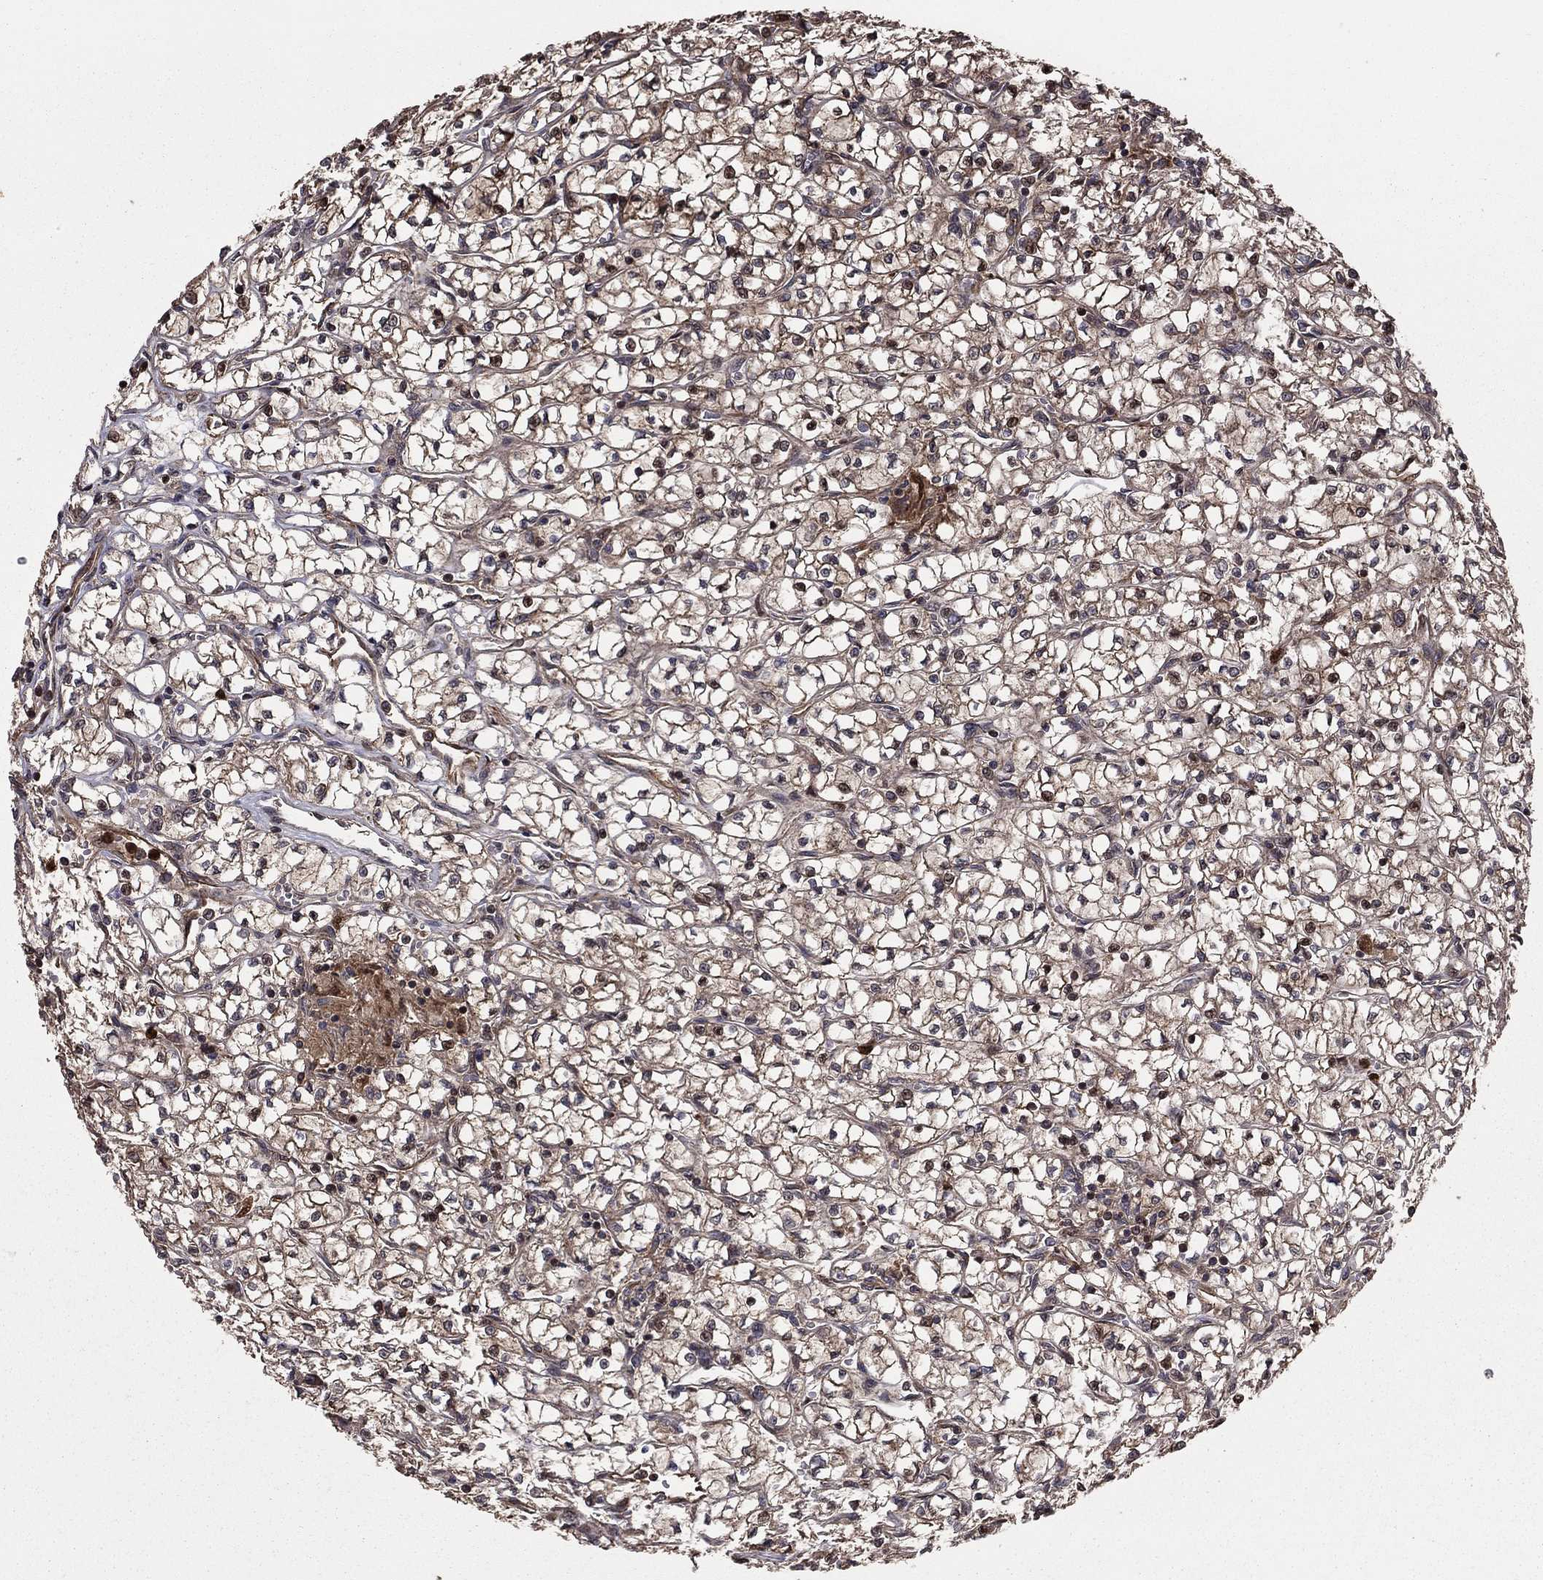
{"staining": {"intensity": "moderate", "quantity": "25%-75%", "location": "cytoplasmic/membranous"}, "tissue": "renal cancer", "cell_type": "Tumor cells", "image_type": "cancer", "snomed": [{"axis": "morphology", "description": "Adenocarcinoma, NOS"}, {"axis": "topography", "description": "Kidney"}], "caption": "There is medium levels of moderate cytoplasmic/membranous positivity in tumor cells of renal cancer, as demonstrated by immunohistochemical staining (brown color).", "gene": "GYG1", "patient": {"sex": "female", "age": 64}}